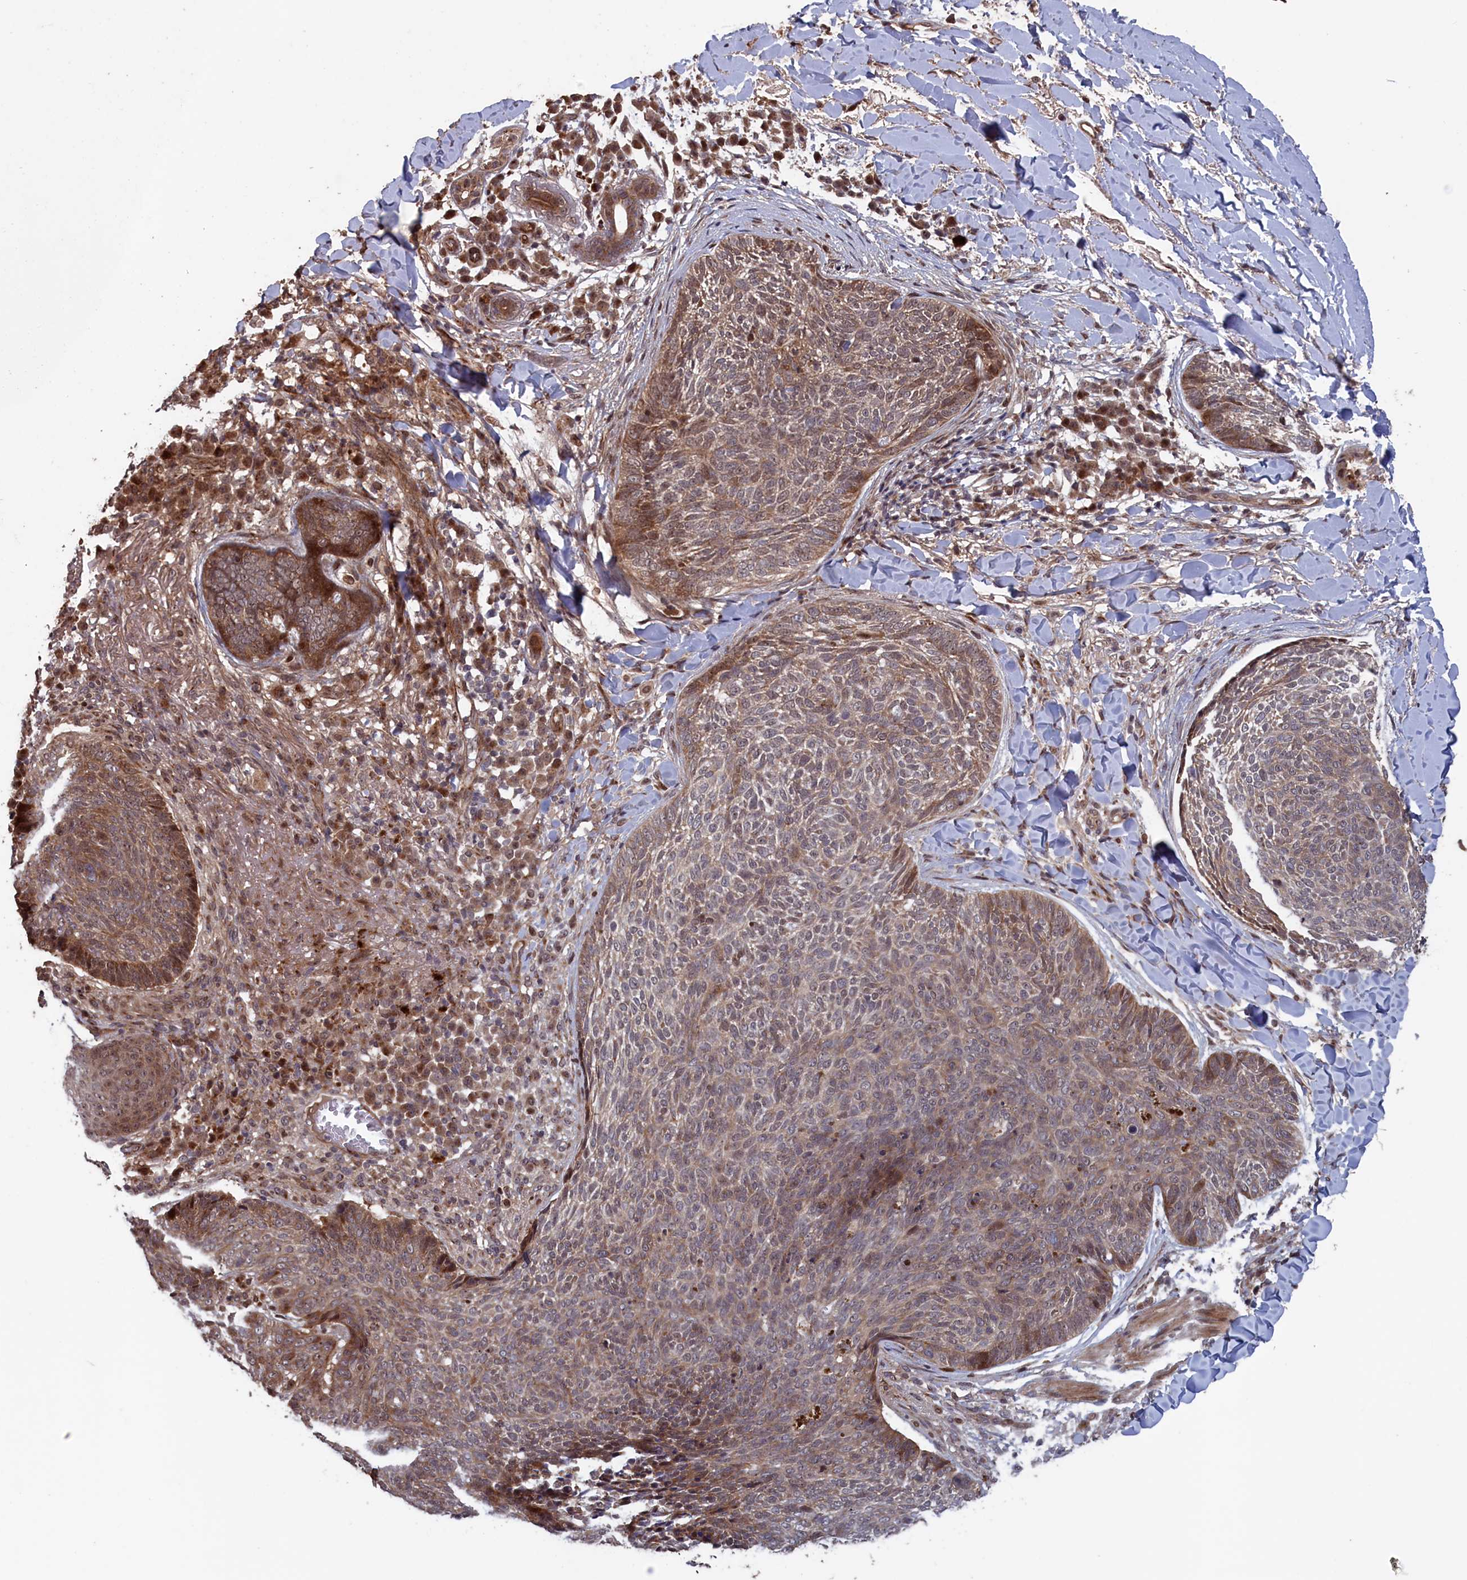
{"staining": {"intensity": "moderate", "quantity": "25%-75%", "location": "cytoplasmic/membranous"}, "tissue": "skin cancer", "cell_type": "Tumor cells", "image_type": "cancer", "snomed": [{"axis": "morphology", "description": "Basal cell carcinoma"}, {"axis": "topography", "description": "Skin"}], "caption": "Skin cancer stained with DAB immunohistochemistry (IHC) exhibits medium levels of moderate cytoplasmic/membranous positivity in approximately 25%-75% of tumor cells. (DAB = brown stain, brightfield microscopy at high magnification).", "gene": "LSG1", "patient": {"sex": "male", "age": 85}}